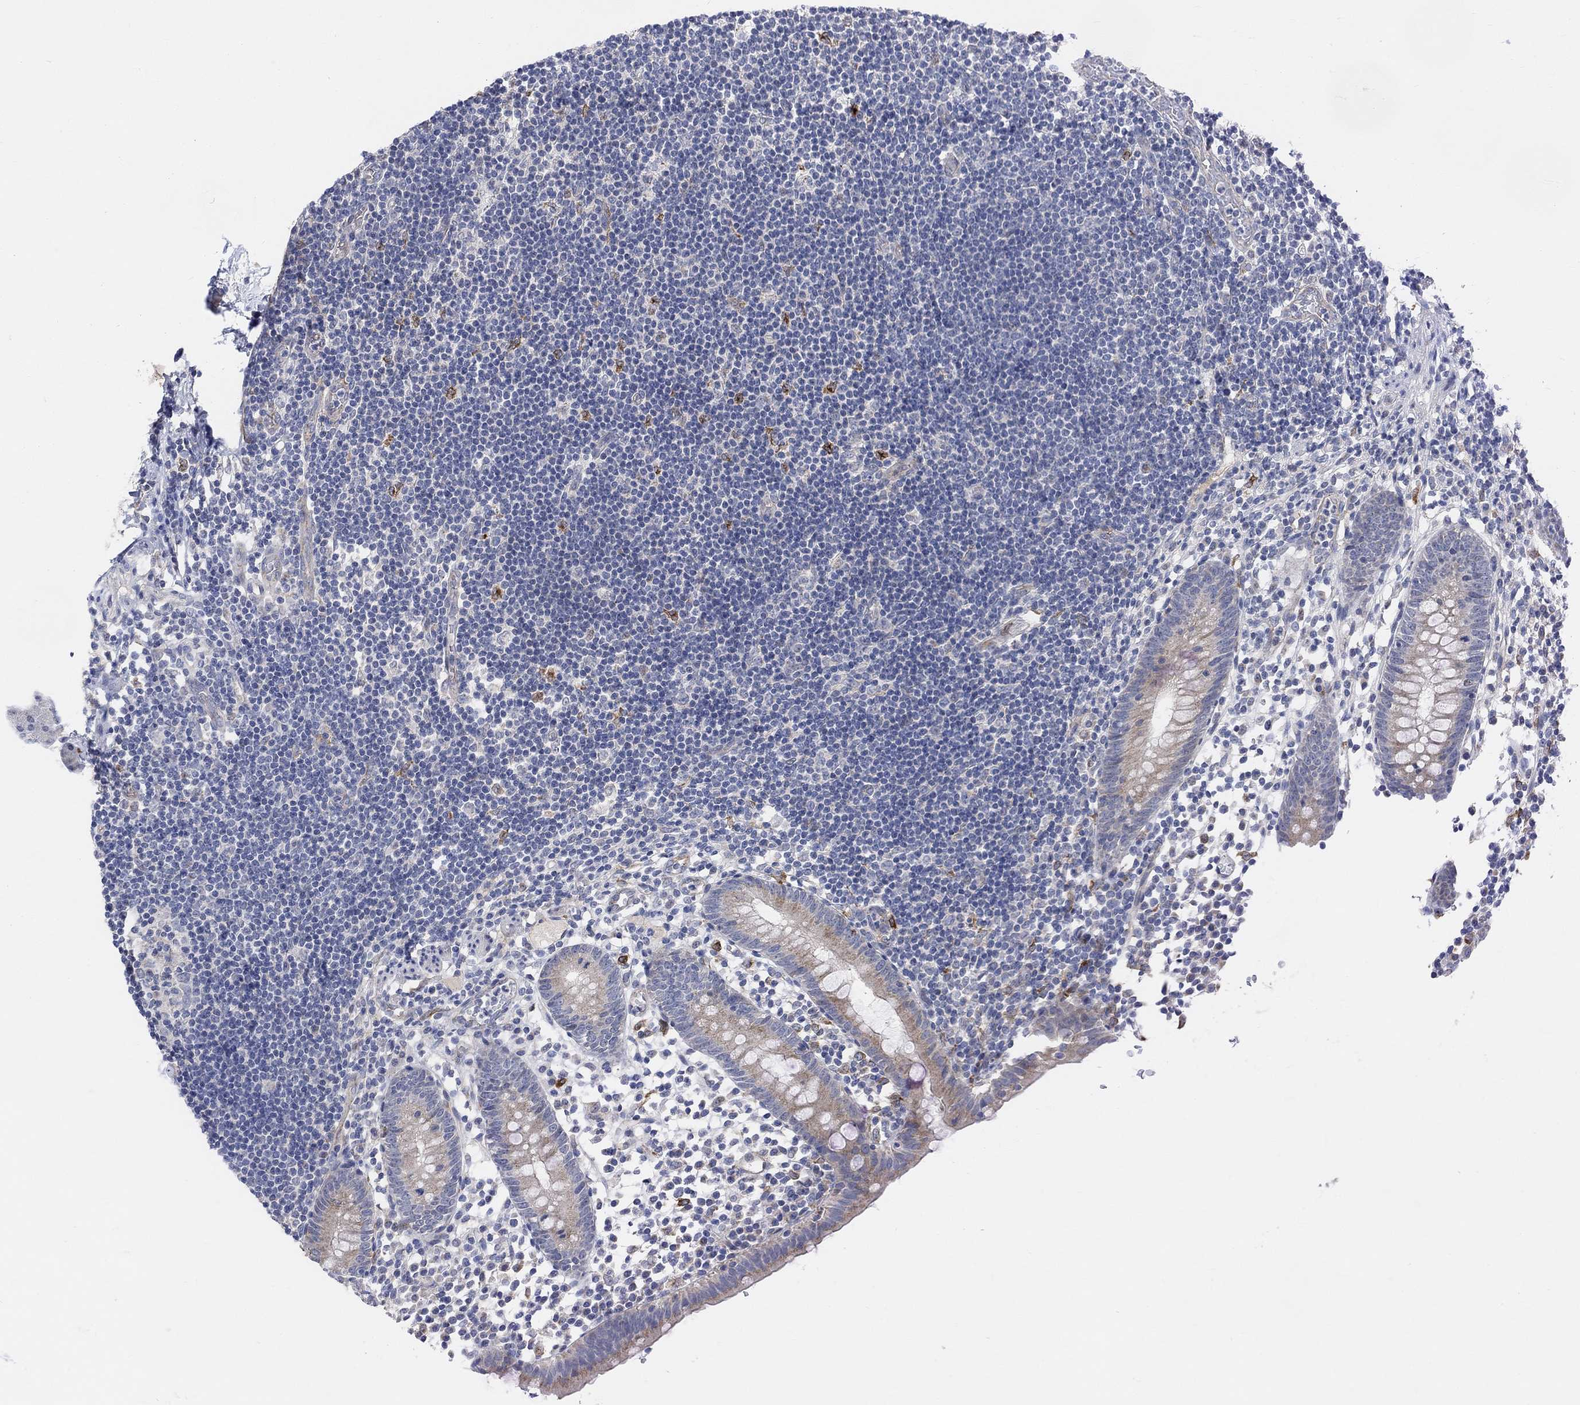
{"staining": {"intensity": "weak", "quantity": "25%-75%", "location": "cytoplasmic/membranous"}, "tissue": "appendix", "cell_type": "Glandular cells", "image_type": "normal", "snomed": [{"axis": "morphology", "description": "Normal tissue, NOS"}, {"axis": "topography", "description": "Appendix"}], "caption": "Appendix stained with immunohistochemistry demonstrates weak cytoplasmic/membranous staining in approximately 25%-75% of glandular cells. (Stains: DAB (3,3'-diaminobenzidine) in brown, nuclei in blue, Microscopy: brightfield microscopy at high magnification).", "gene": "HCRTR1", "patient": {"sex": "female", "age": 40}}